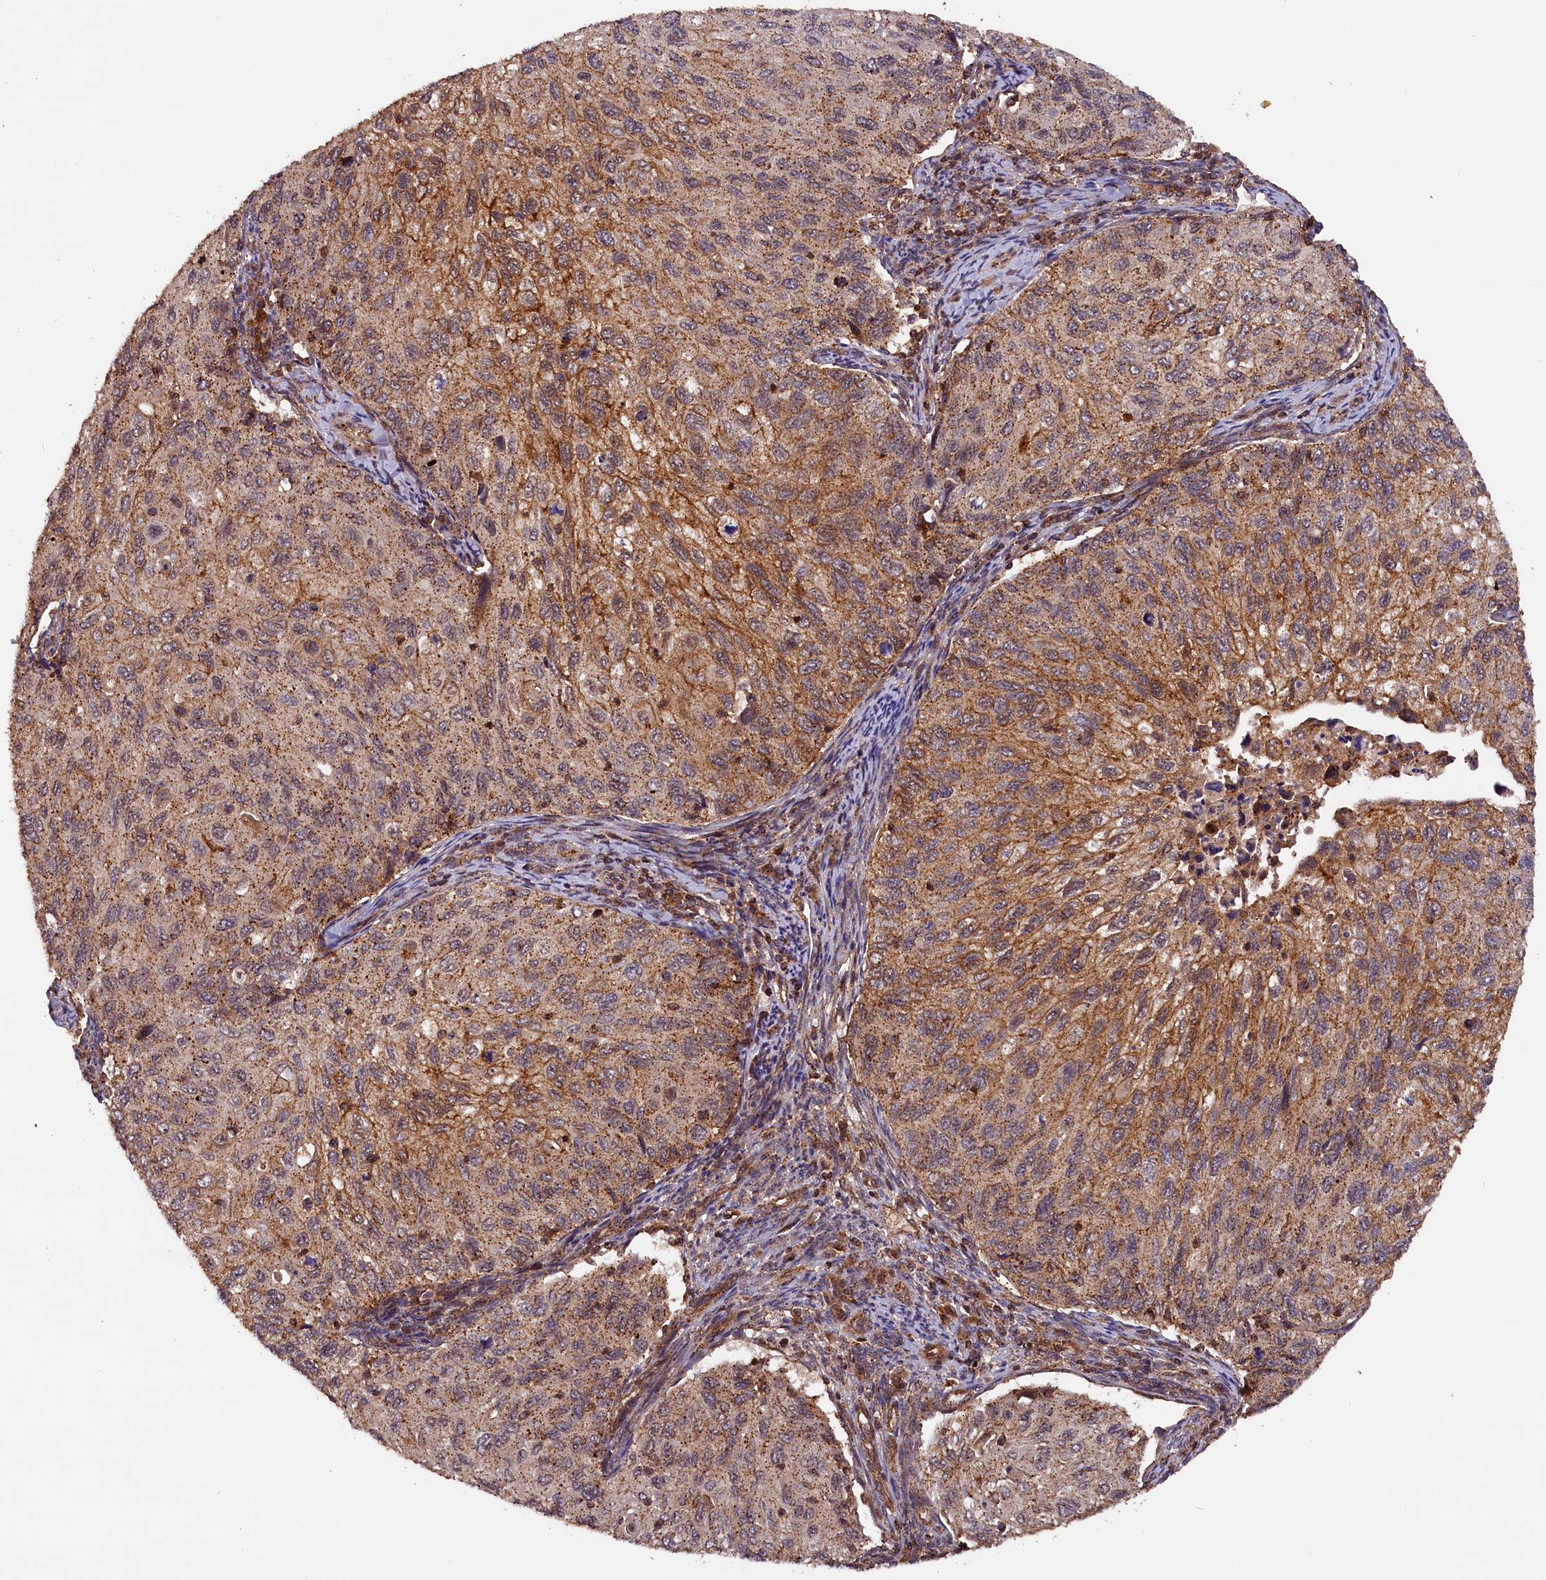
{"staining": {"intensity": "moderate", "quantity": ">75%", "location": "cytoplasmic/membranous"}, "tissue": "cervical cancer", "cell_type": "Tumor cells", "image_type": "cancer", "snomed": [{"axis": "morphology", "description": "Squamous cell carcinoma, NOS"}, {"axis": "topography", "description": "Cervix"}], "caption": "Moderate cytoplasmic/membranous expression is appreciated in approximately >75% of tumor cells in cervical cancer (squamous cell carcinoma).", "gene": "IST1", "patient": {"sex": "female", "age": 70}}